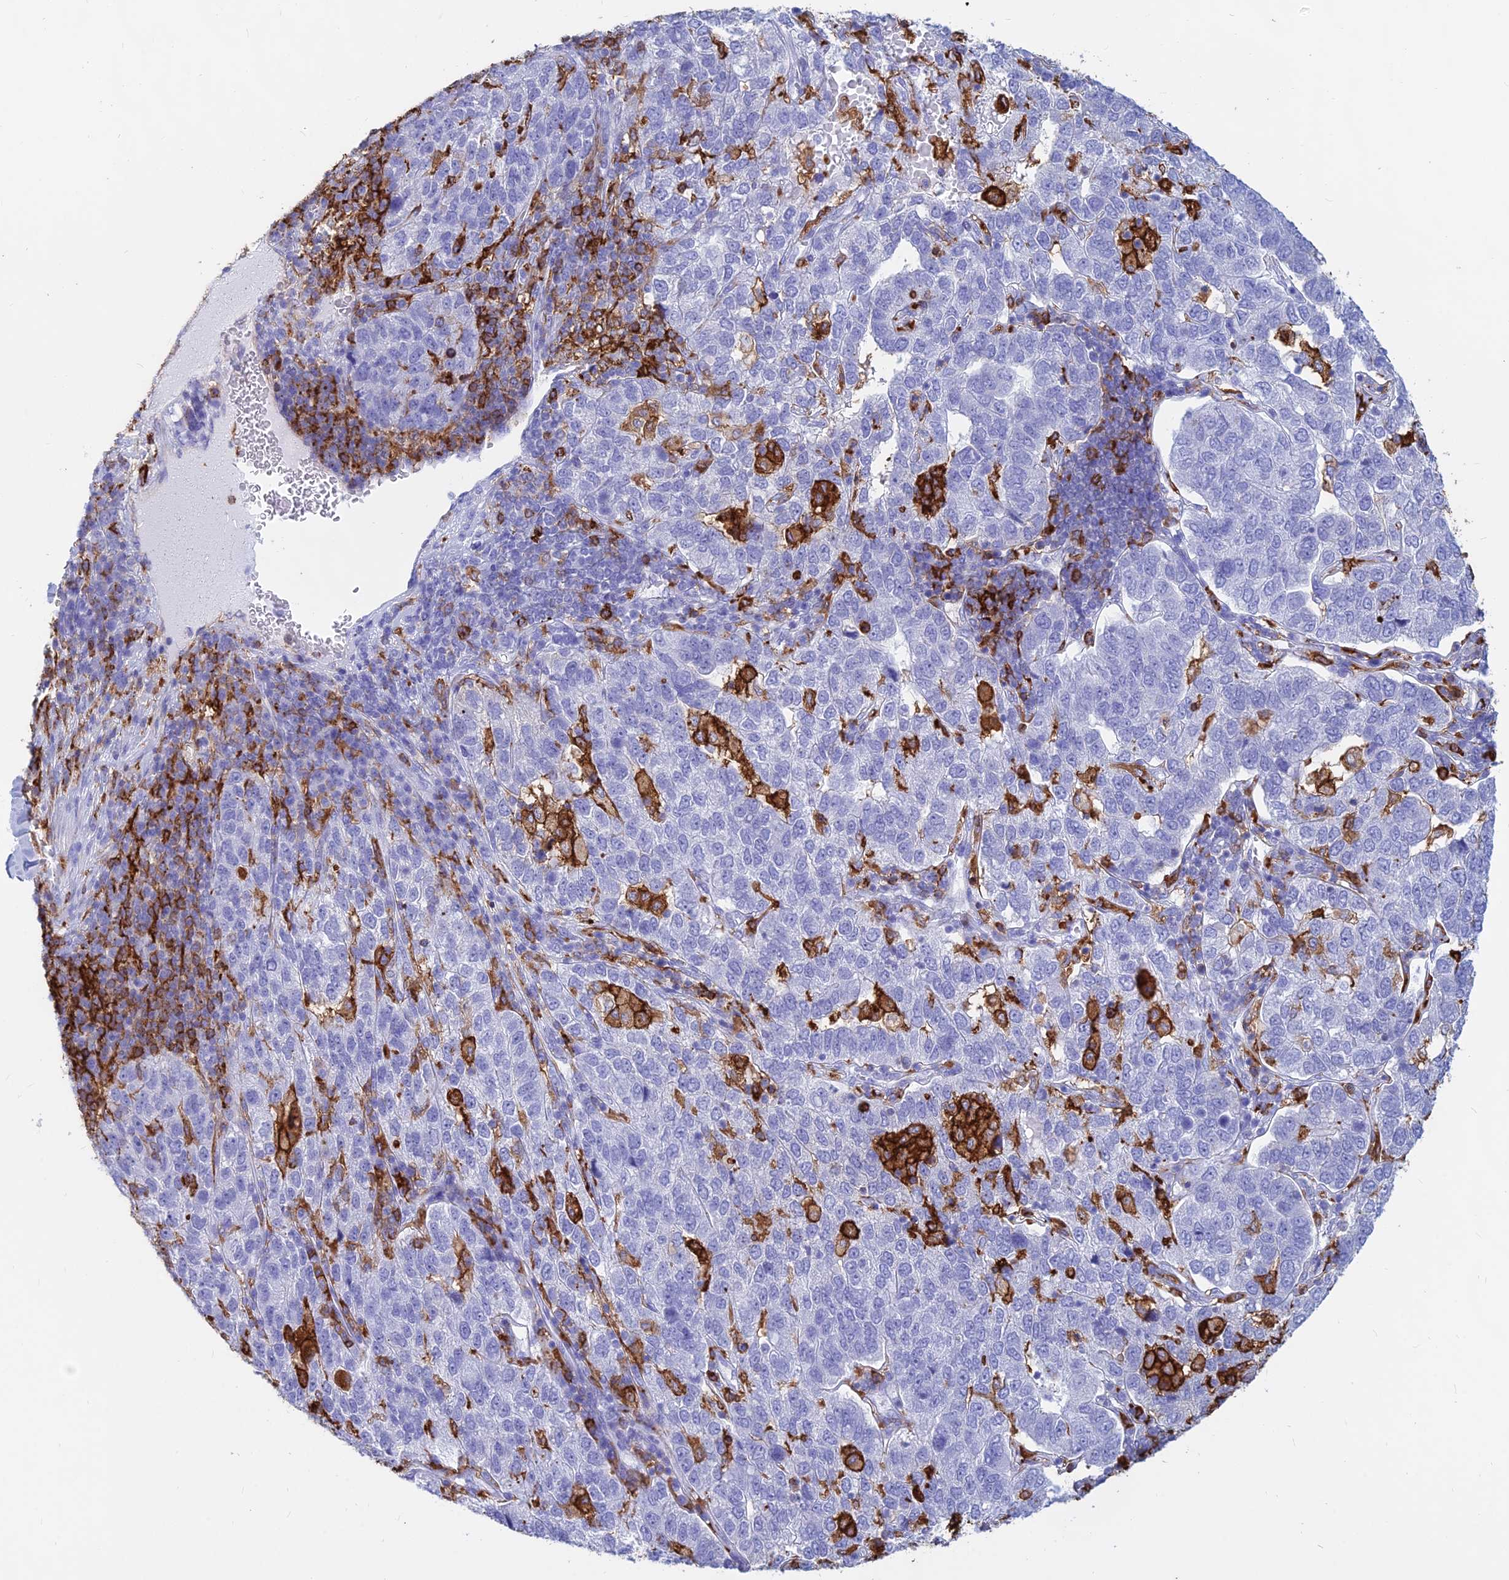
{"staining": {"intensity": "negative", "quantity": "none", "location": "none"}, "tissue": "pancreatic cancer", "cell_type": "Tumor cells", "image_type": "cancer", "snomed": [{"axis": "morphology", "description": "Adenocarcinoma, NOS"}, {"axis": "topography", "description": "Pancreas"}], "caption": "Immunohistochemistry (IHC) image of neoplastic tissue: human pancreatic cancer (adenocarcinoma) stained with DAB shows no significant protein expression in tumor cells. (Brightfield microscopy of DAB IHC at high magnification).", "gene": "HLA-DRB1", "patient": {"sex": "female", "age": 61}}